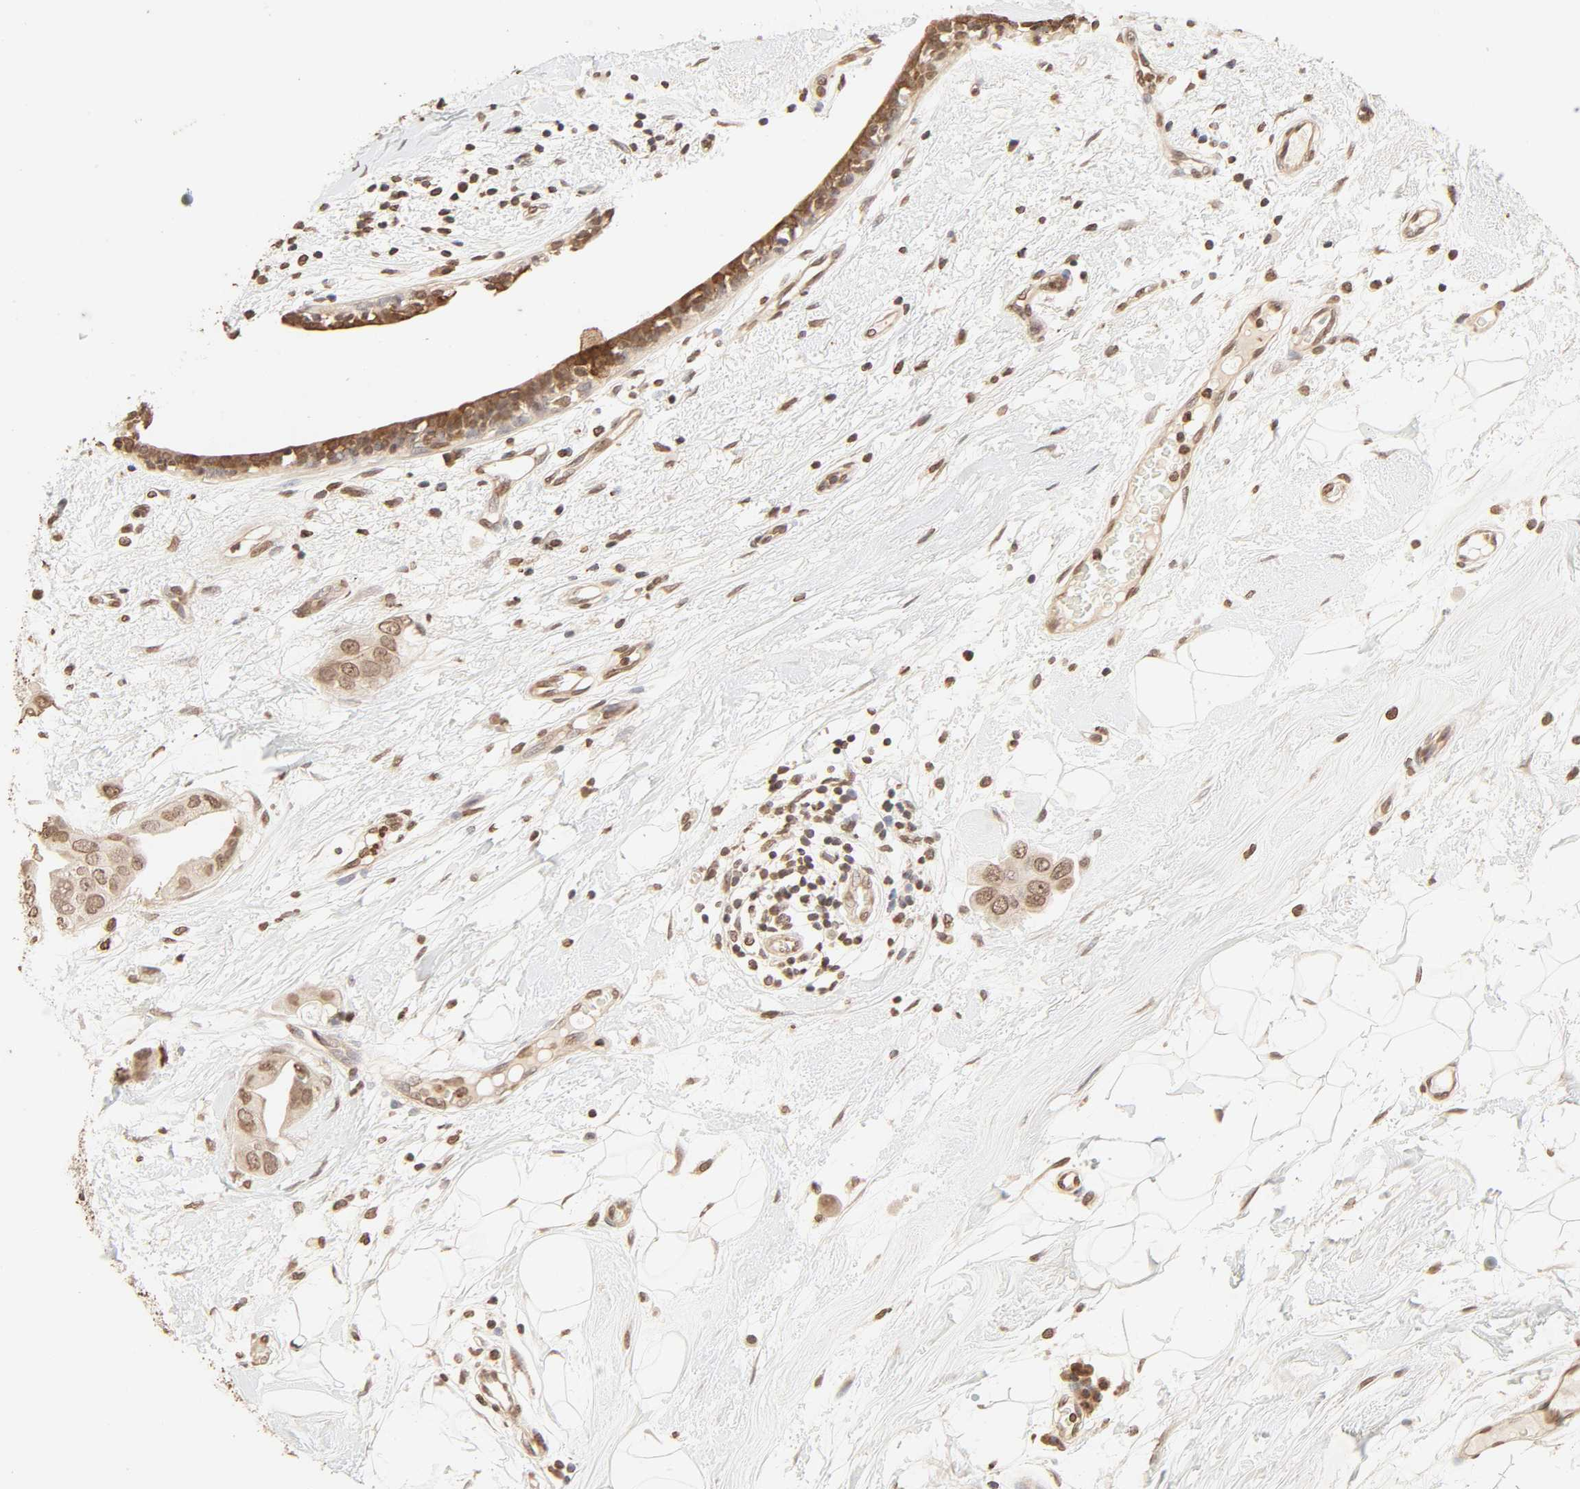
{"staining": {"intensity": "moderate", "quantity": ">75%", "location": "cytoplasmic/membranous,nuclear"}, "tissue": "breast cancer", "cell_type": "Tumor cells", "image_type": "cancer", "snomed": [{"axis": "morphology", "description": "Duct carcinoma"}, {"axis": "topography", "description": "Breast"}], "caption": "The immunohistochemical stain highlights moderate cytoplasmic/membranous and nuclear positivity in tumor cells of breast cancer (invasive ductal carcinoma) tissue.", "gene": "TBL1X", "patient": {"sex": "female", "age": 40}}